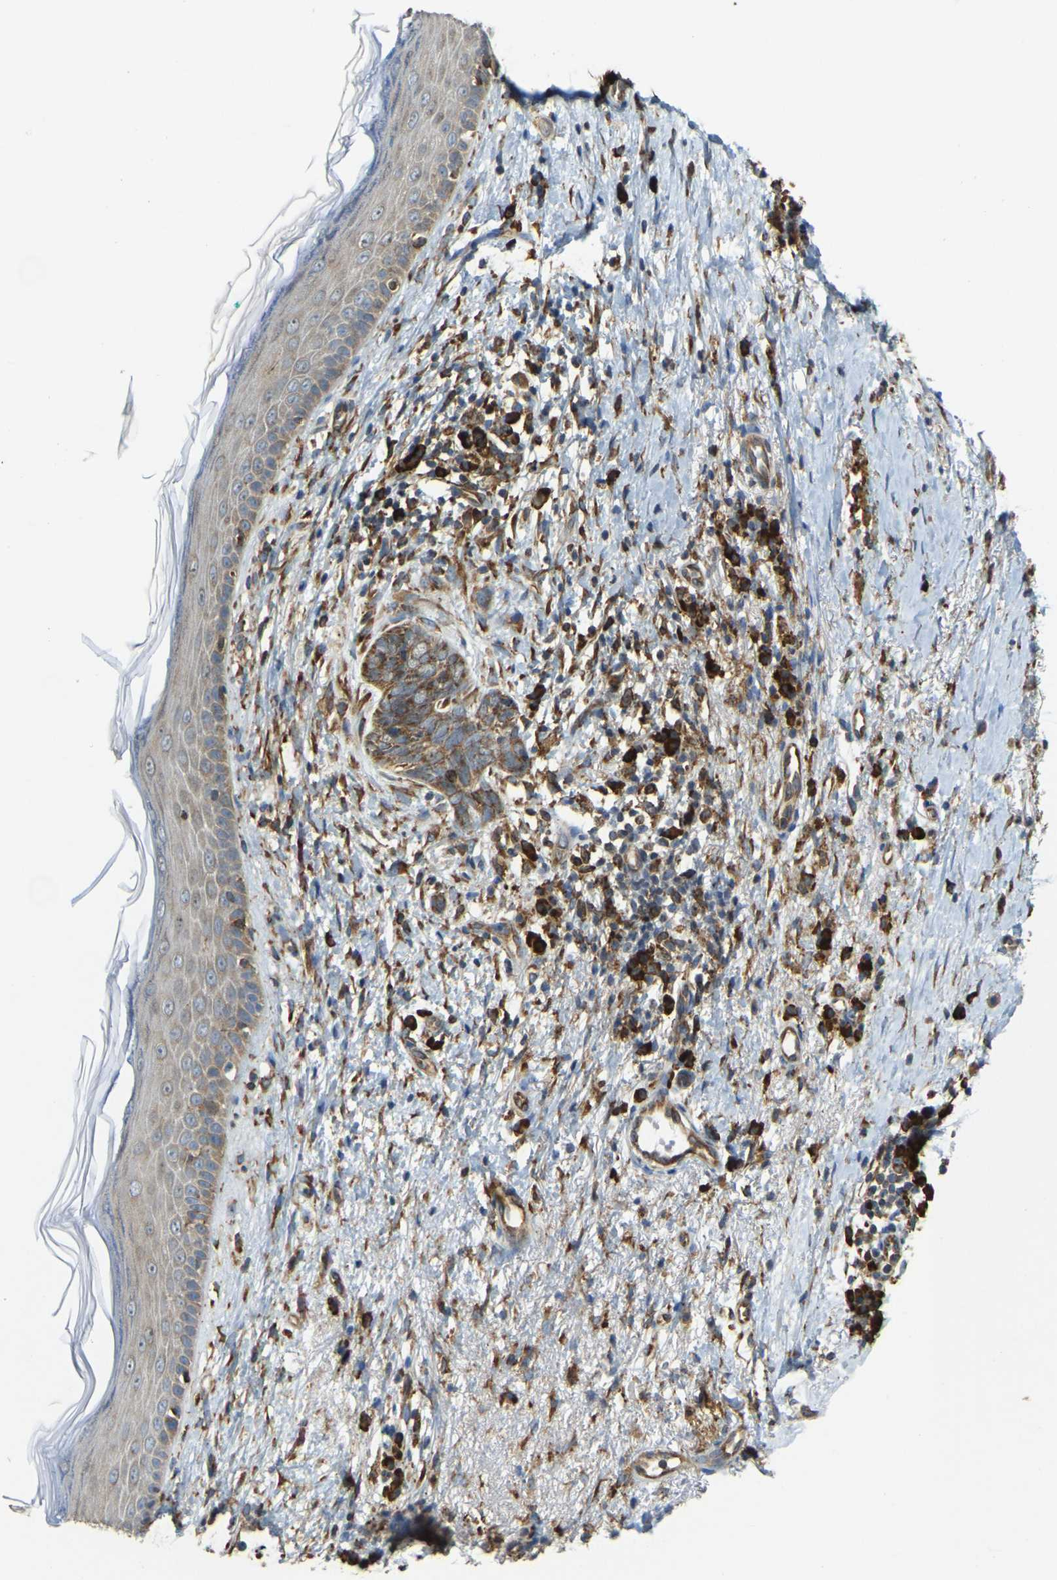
{"staining": {"intensity": "weak", "quantity": "25%-75%", "location": "cytoplasmic/membranous"}, "tissue": "skin cancer", "cell_type": "Tumor cells", "image_type": "cancer", "snomed": [{"axis": "morphology", "description": "Basal cell carcinoma"}, {"axis": "topography", "description": "Skin"}], "caption": "The photomicrograph shows staining of skin cancer (basal cell carcinoma), revealing weak cytoplasmic/membranous protein staining (brown color) within tumor cells.", "gene": "RNF115", "patient": {"sex": "female", "age": 84}}